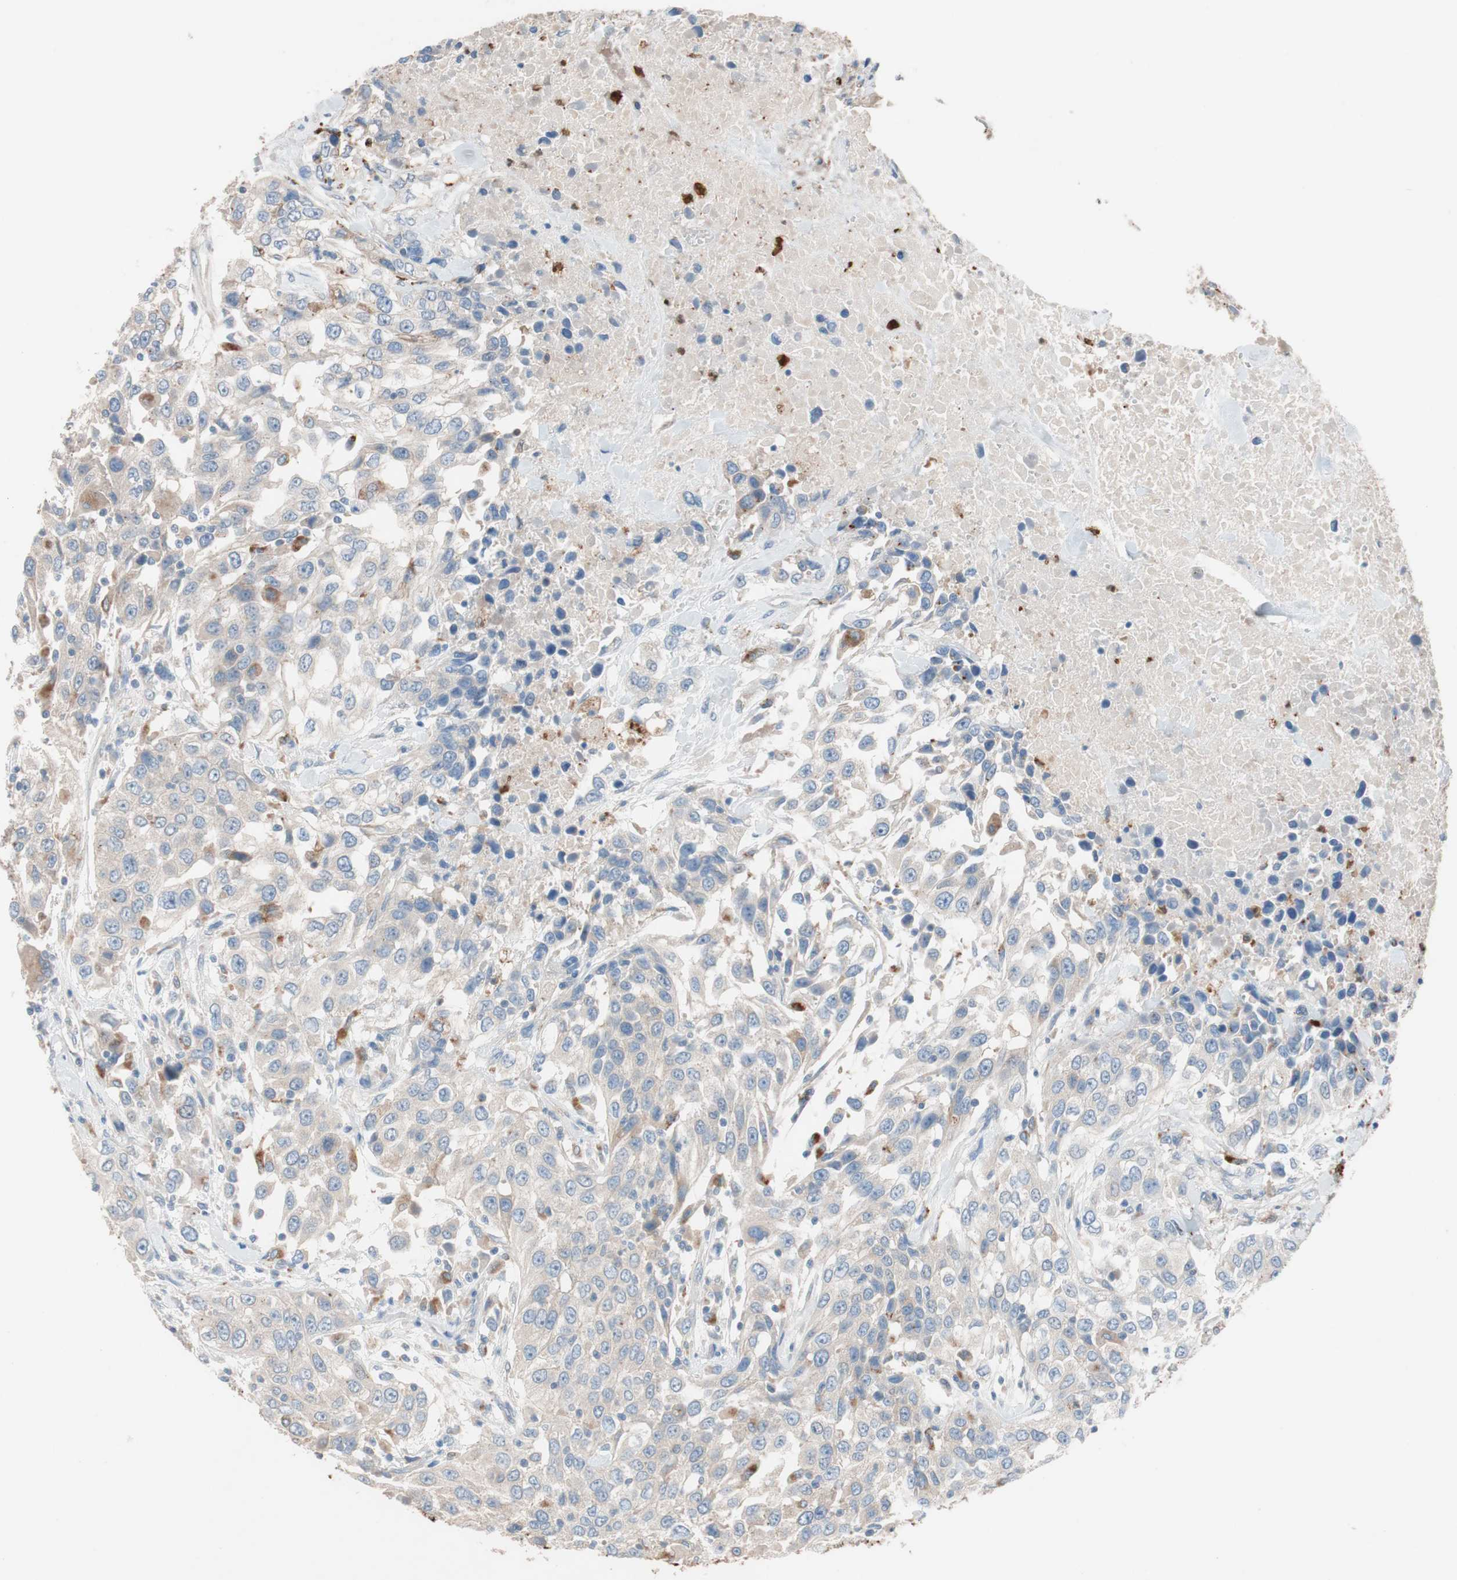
{"staining": {"intensity": "weak", "quantity": "<25%", "location": "cytoplasmic/membranous"}, "tissue": "urothelial cancer", "cell_type": "Tumor cells", "image_type": "cancer", "snomed": [{"axis": "morphology", "description": "Urothelial carcinoma, High grade"}, {"axis": "topography", "description": "Urinary bladder"}], "caption": "High magnification brightfield microscopy of urothelial carcinoma (high-grade) stained with DAB (brown) and counterstained with hematoxylin (blue): tumor cells show no significant positivity. Nuclei are stained in blue.", "gene": "CLEC4D", "patient": {"sex": "female", "age": 80}}